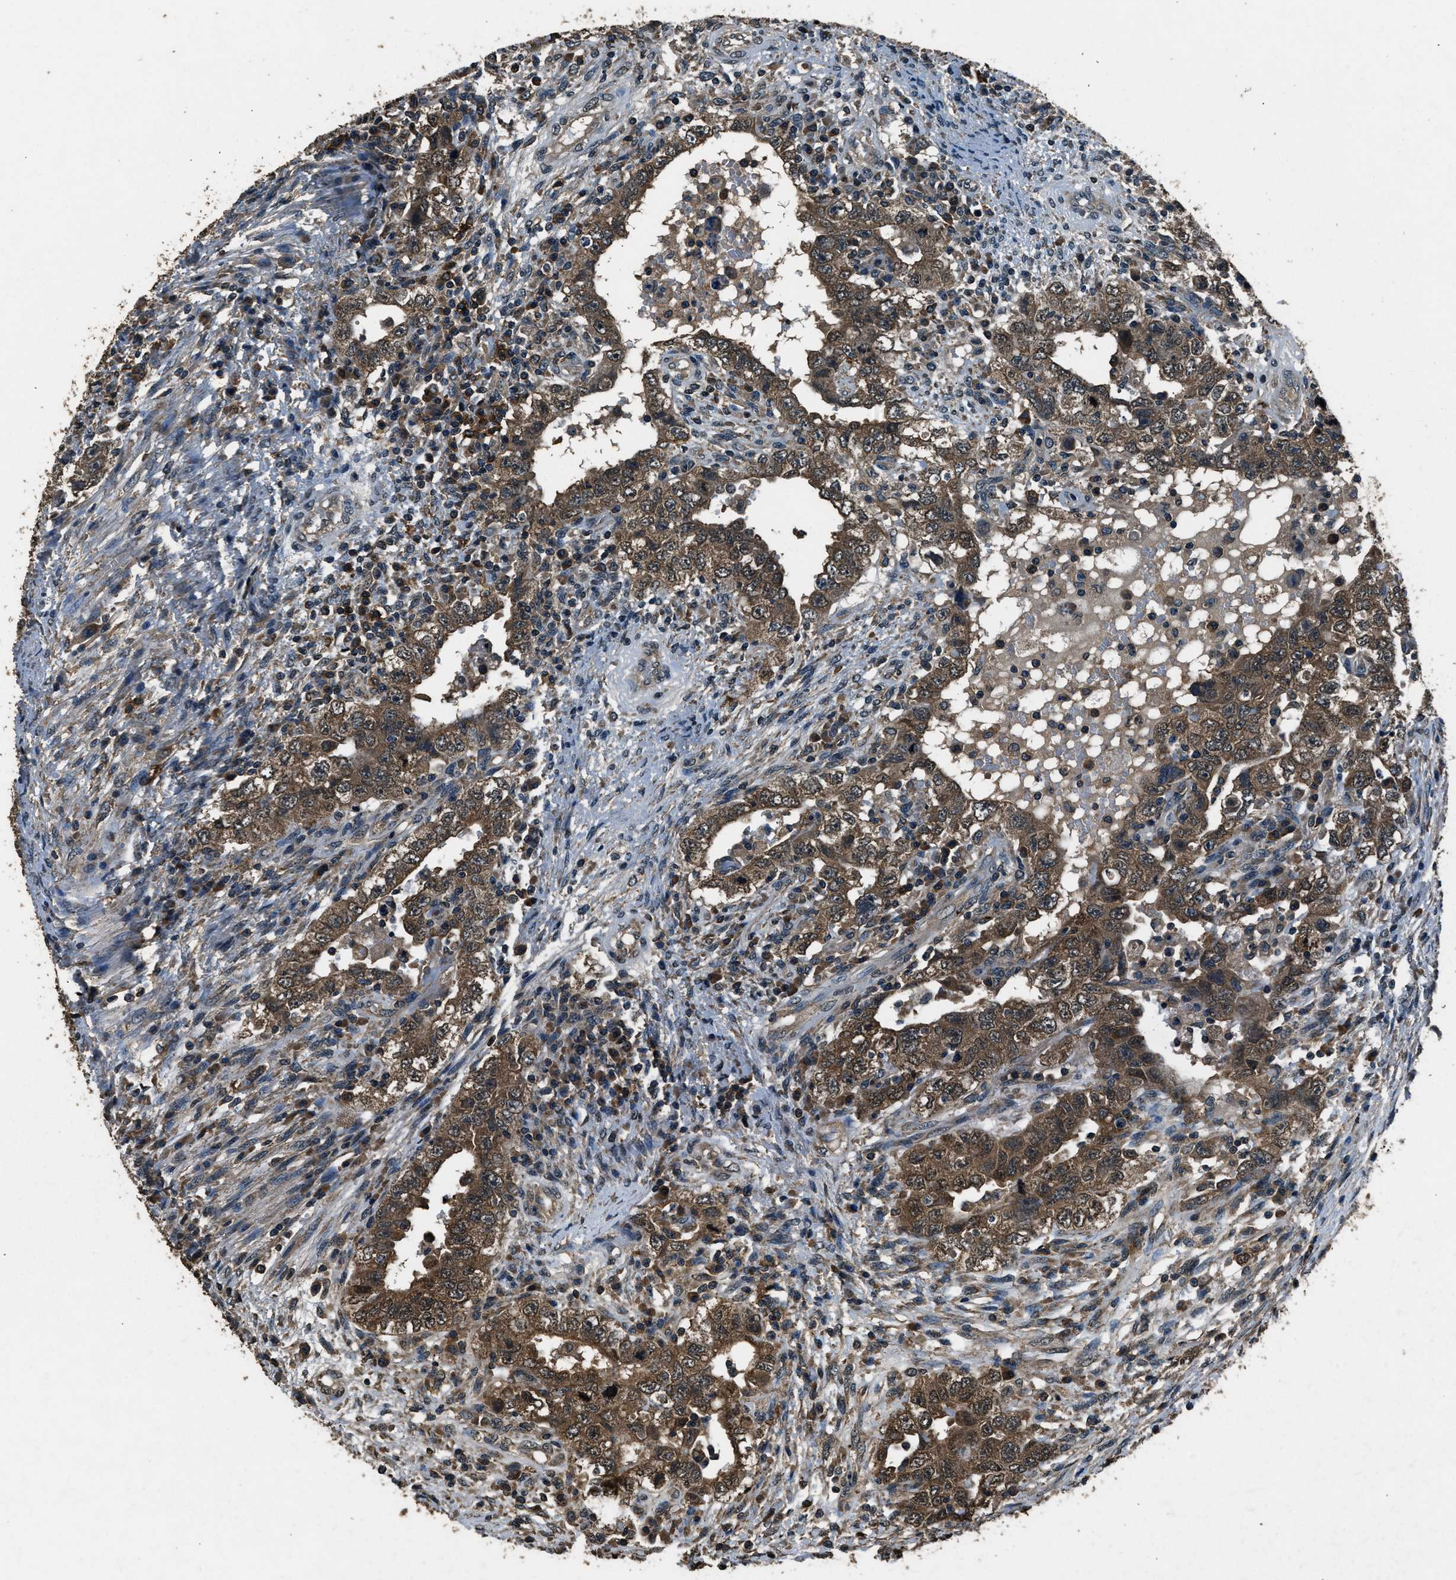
{"staining": {"intensity": "strong", "quantity": ">75%", "location": "cytoplasmic/membranous"}, "tissue": "testis cancer", "cell_type": "Tumor cells", "image_type": "cancer", "snomed": [{"axis": "morphology", "description": "Carcinoma, Embryonal, NOS"}, {"axis": "topography", "description": "Testis"}], "caption": "Embryonal carcinoma (testis) stained for a protein (brown) reveals strong cytoplasmic/membranous positive expression in approximately >75% of tumor cells.", "gene": "SALL3", "patient": {"sex": "male", "age": 26}}